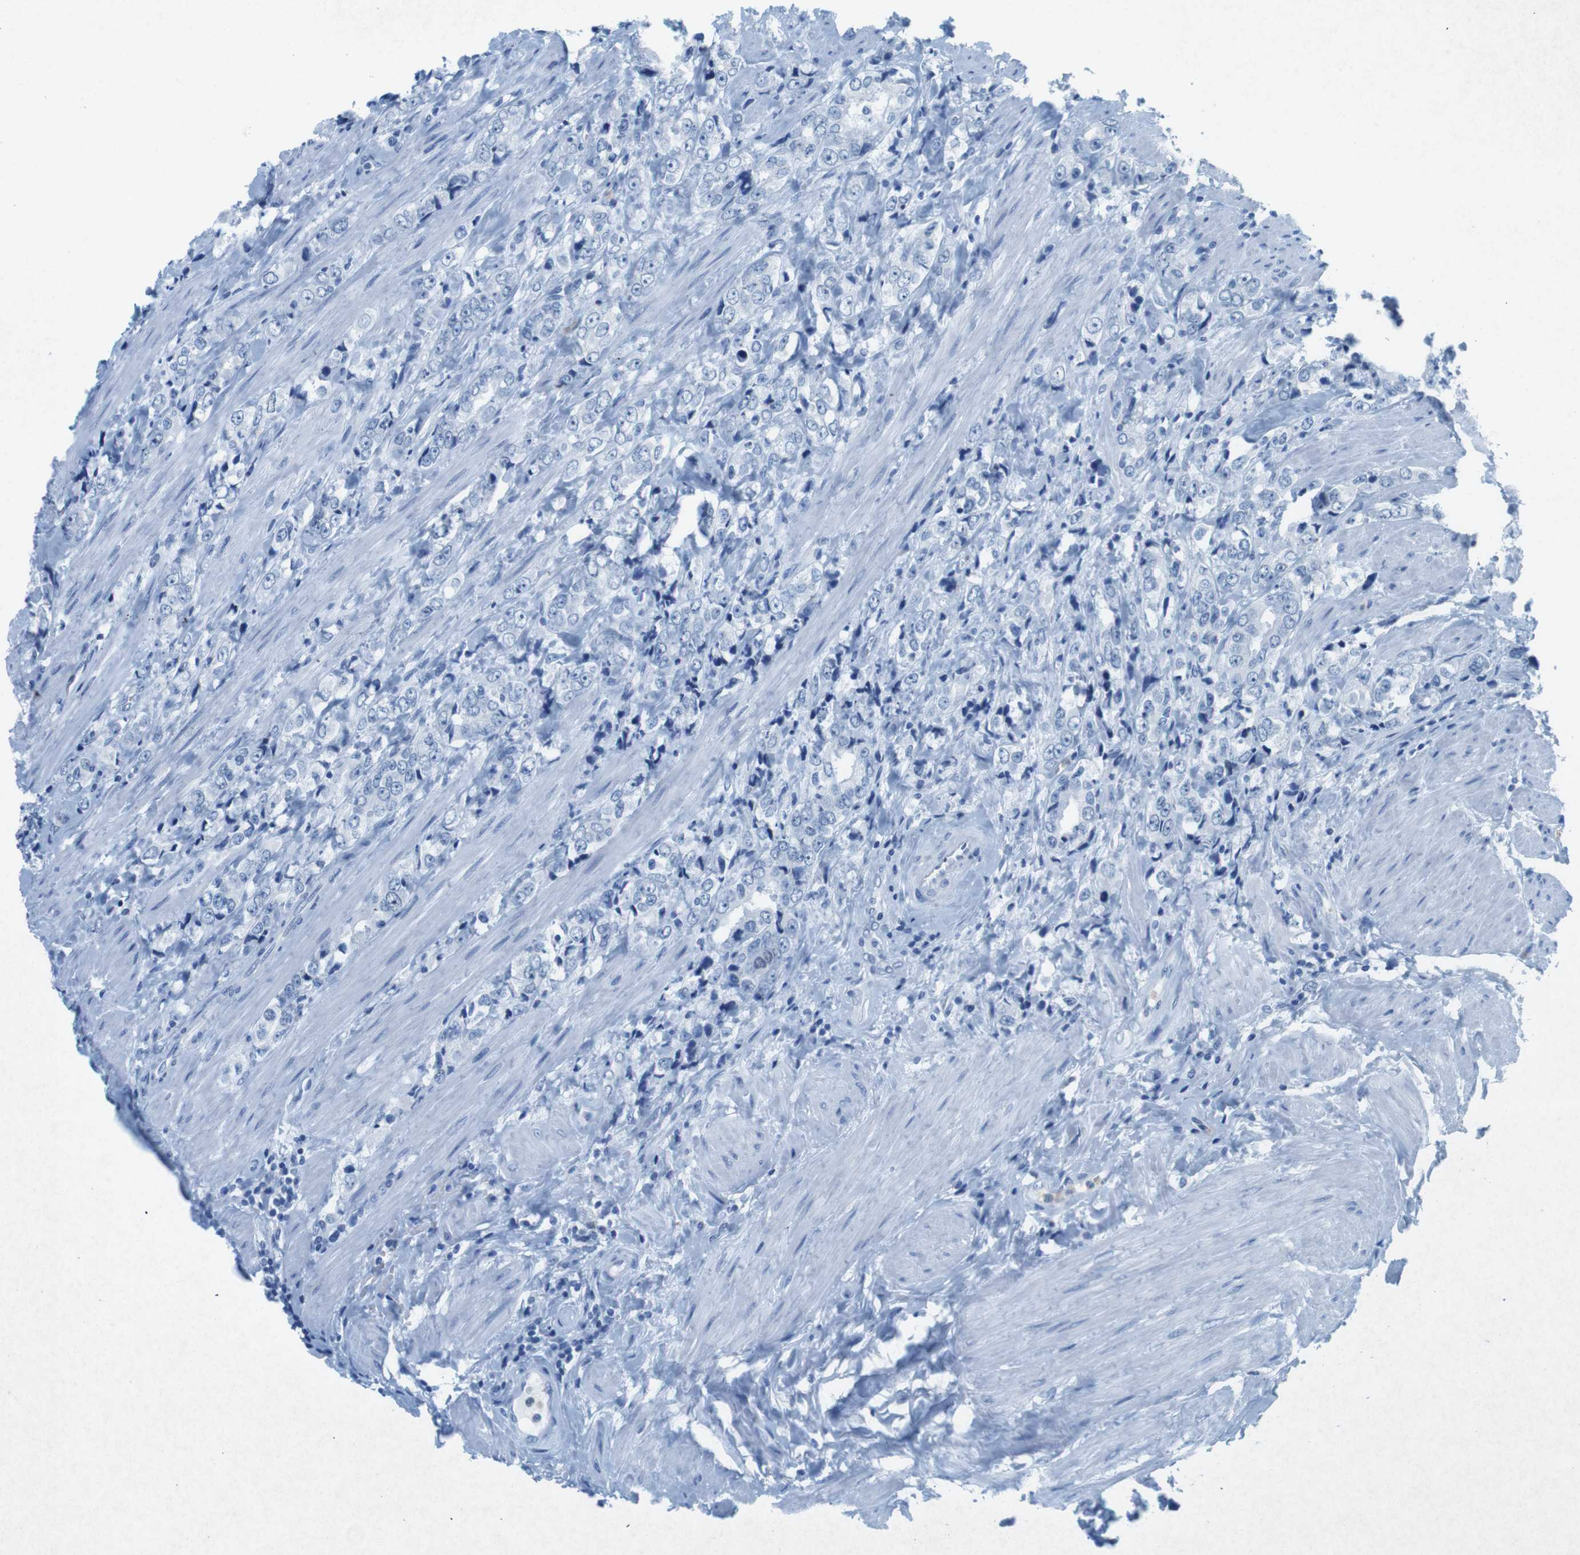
{"staining": {"intensity": "negative", "quantity": "none", "location": "none"}, "tissue": "prostate cancer", "cell_type": "Tumor cells", "image_type": "cancer", "snomed": [{"axis": "morphology", "description": "Adenocarcinoma, High grade"}, {"axis": "topography", "description": "Prostate"}], "caption": "Tumor cells show no significant positivity in prostate adenocarcinoma (high-grade). Nuclei are stained in blue.", "gene": "CTAG1B", "patient": {"sex": "male", "age": 61}}